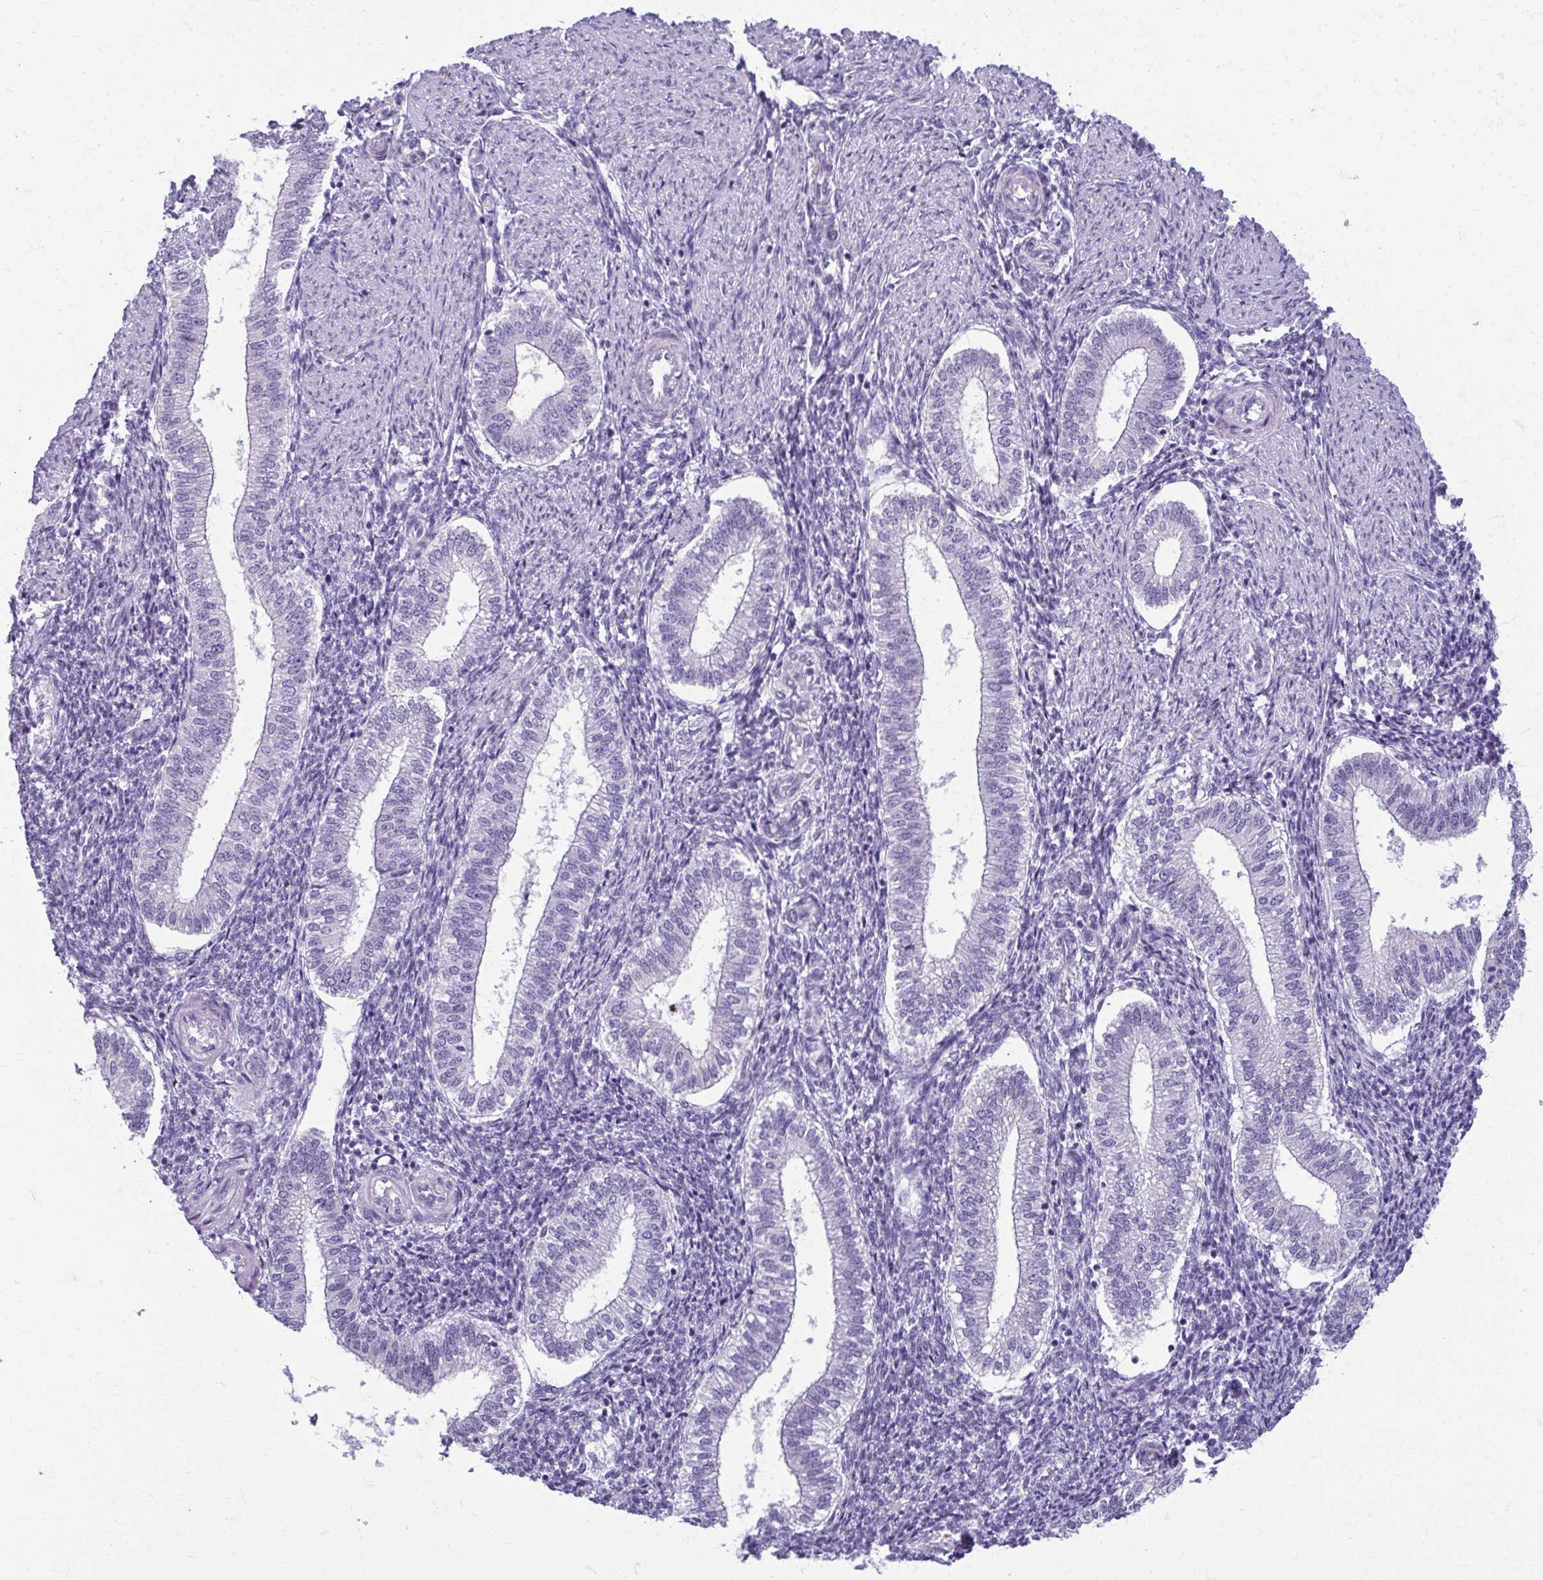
{"staining": {"intensity": "negative", "quantity": "none", "location": "none"}, "tissue": "endometrium", "cell_type": "Cells in endometrial stroma", "image_type": "normal", "snomed": [{"axis": "morphology", "description": "Normal tissue, NOS"}, {"axis": "topography", "description": "Endometrium"}], "caption": "Endometrium was stained to show a protein in brown. There is no significant positivity in cells in endometrial stroma. The staining was performed using DAB (3,3'-diaminobenzidine) to visualize the protein expression in brown, while the nuclei were stained in blue with hematoxylin (Magnification: 20x).", "gene": "SERPINI1", "patient": {"sex": "female", "age": 25}}